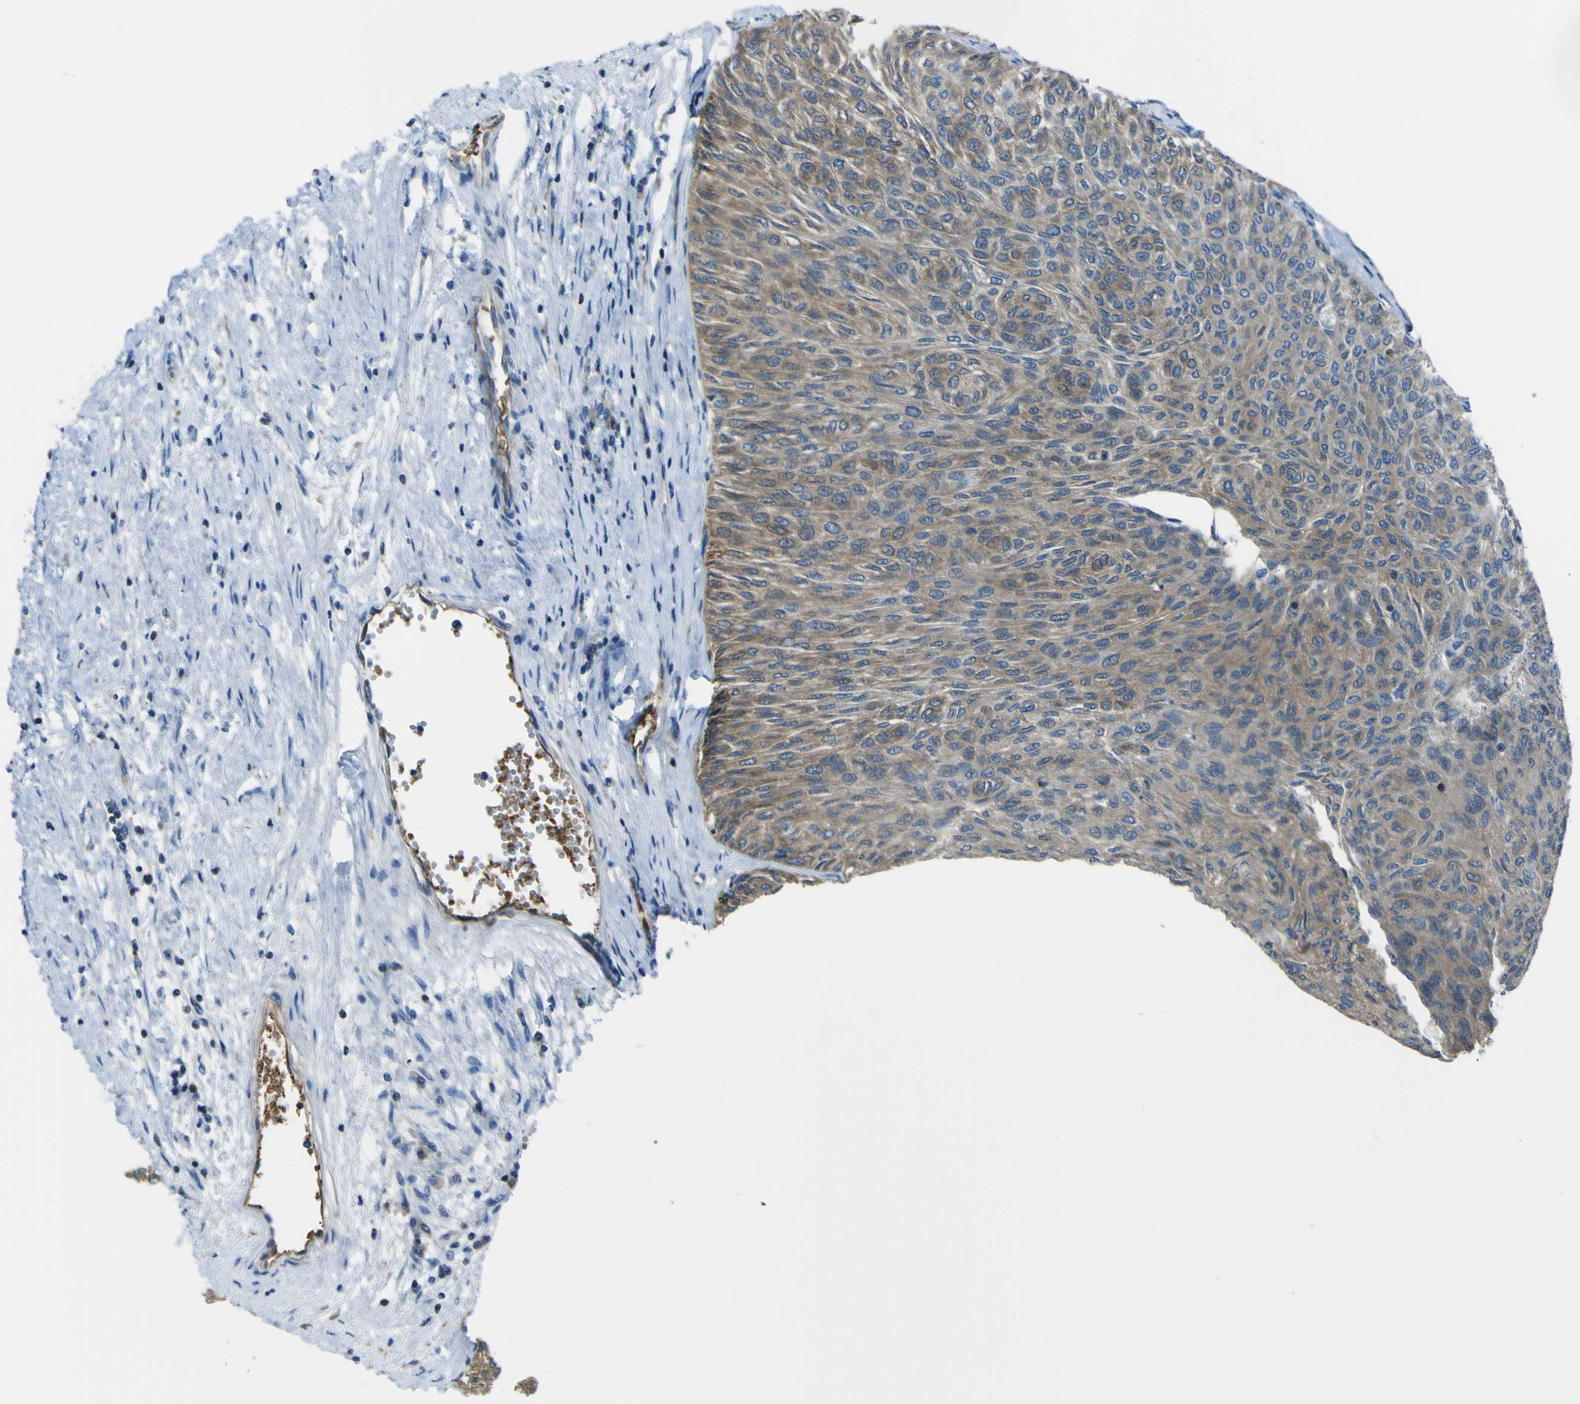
{"staining": {"intensity": "moderate", "quantity": ">75%", "location": "cytoplasmic/membranous"}, "tissue": "urothelial cancer", "cell_type": "Tumor cells", "image_type": "cancer", "snomed": [{"axis": "morphology", "description": "Urothelial carcinoma, Low grade"}, {"axis": "topography", "description": "Urinary bladder"}], "caption": "Low-grade urothelial carcinoma stained with a brown dye displays moderate cytoplasmic/membranous positive expression in approximately >75% of tumor cells.", "gene": "STIM1", "patient": {"sex": "male", "age": 78}}